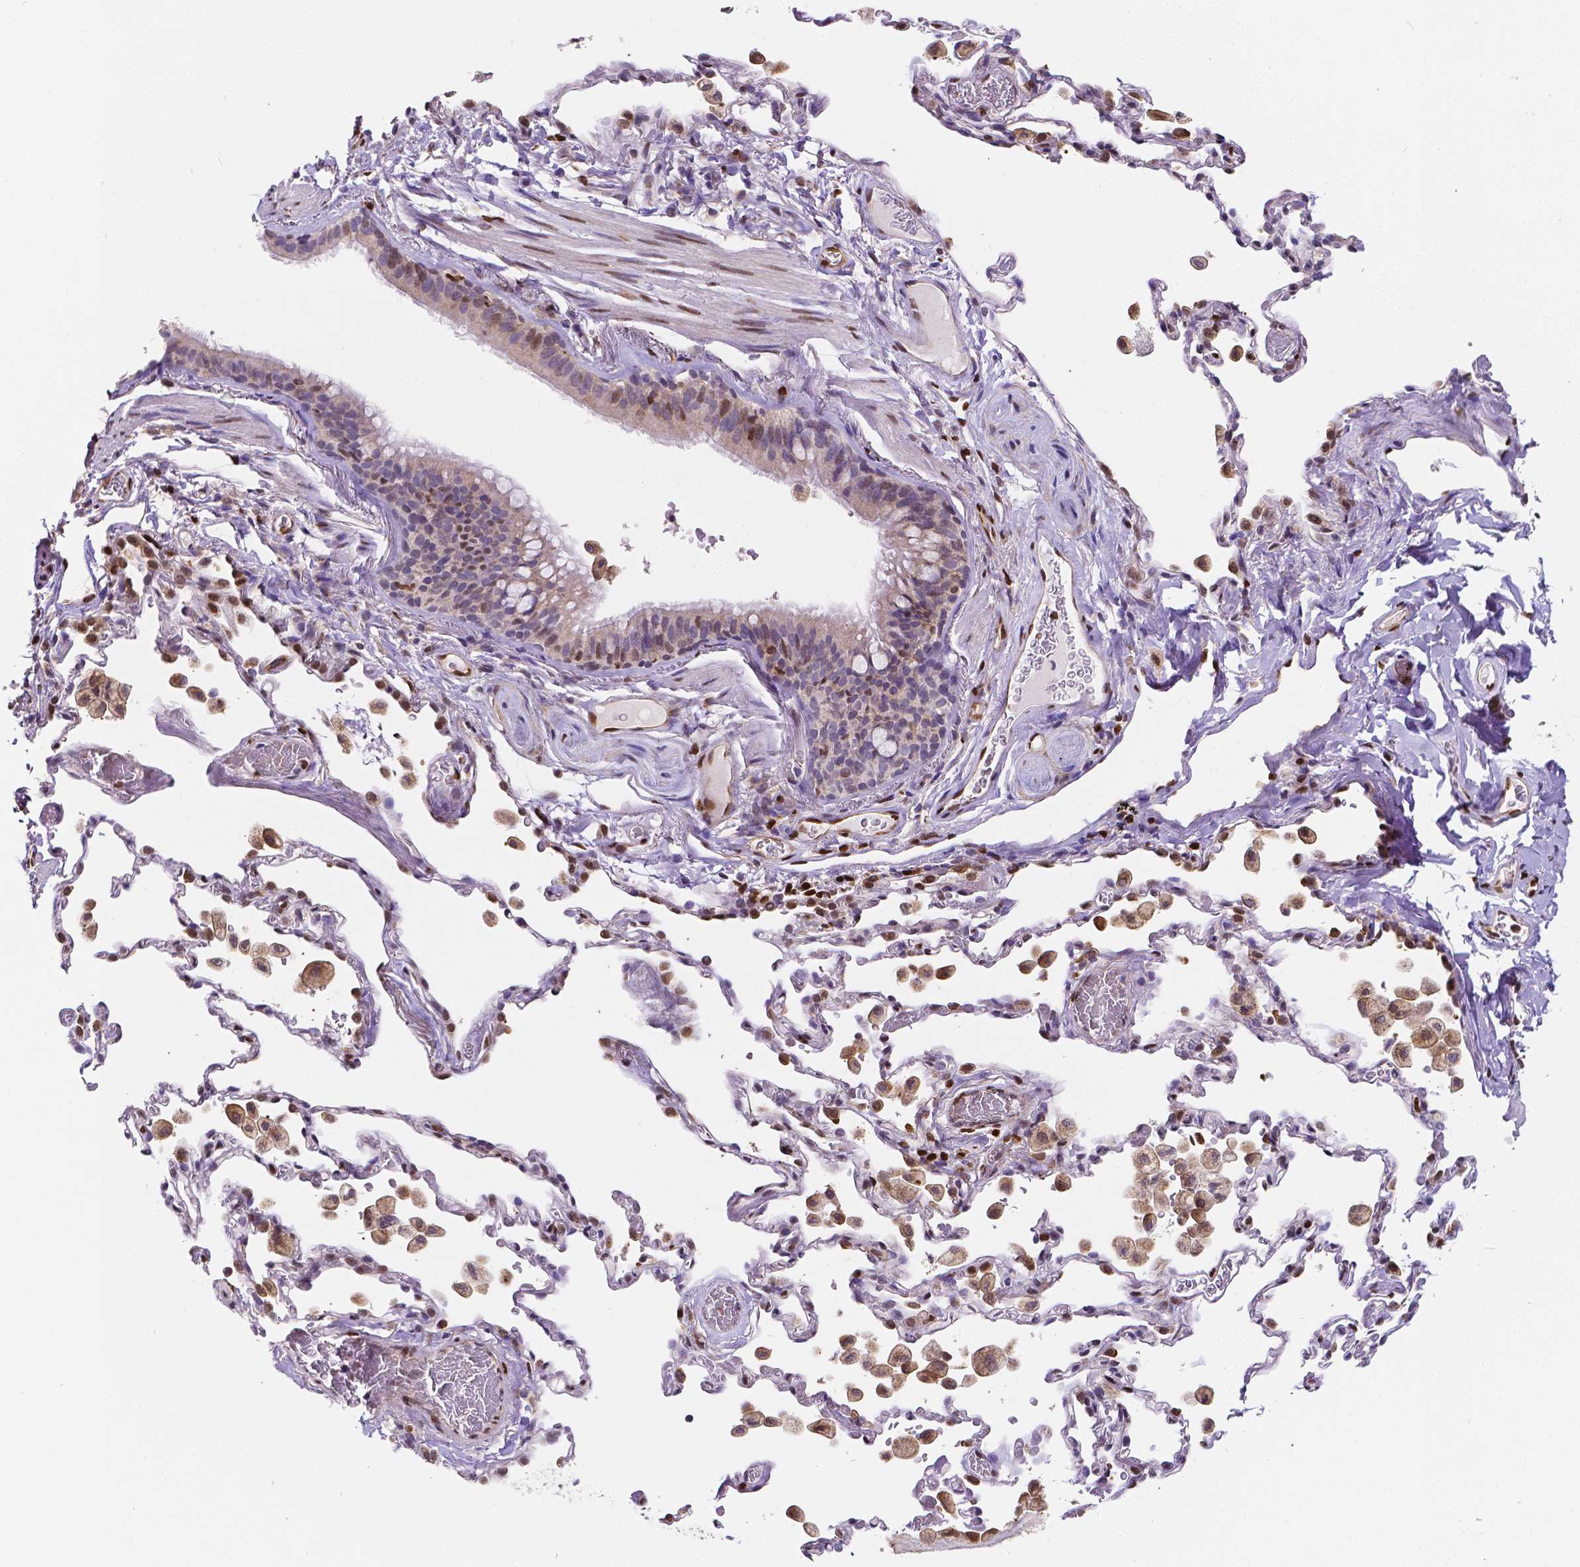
{"staining": {"intensity": "moderate", "quantity": "<25%", "location": "nuclear"}, "tissue": "bronchus", "cell_type": "Respiratory epithelial cells", "image_type": "normal", "snomed": [{"axis": "morphology", "description": "Normal tissue, NOS"}, {"axis": "topography", "description": "Bronchus"}, {"axis": "topography", "description": "Lung"}], "caption": "DAB immunohistochemical staining of benign human bronchus shows moderate nuclear protein positivity in about <25% of respiratory epithelial cells.", "gene": "MEF2C", "patient": {"sex": "male", "age": 54}}